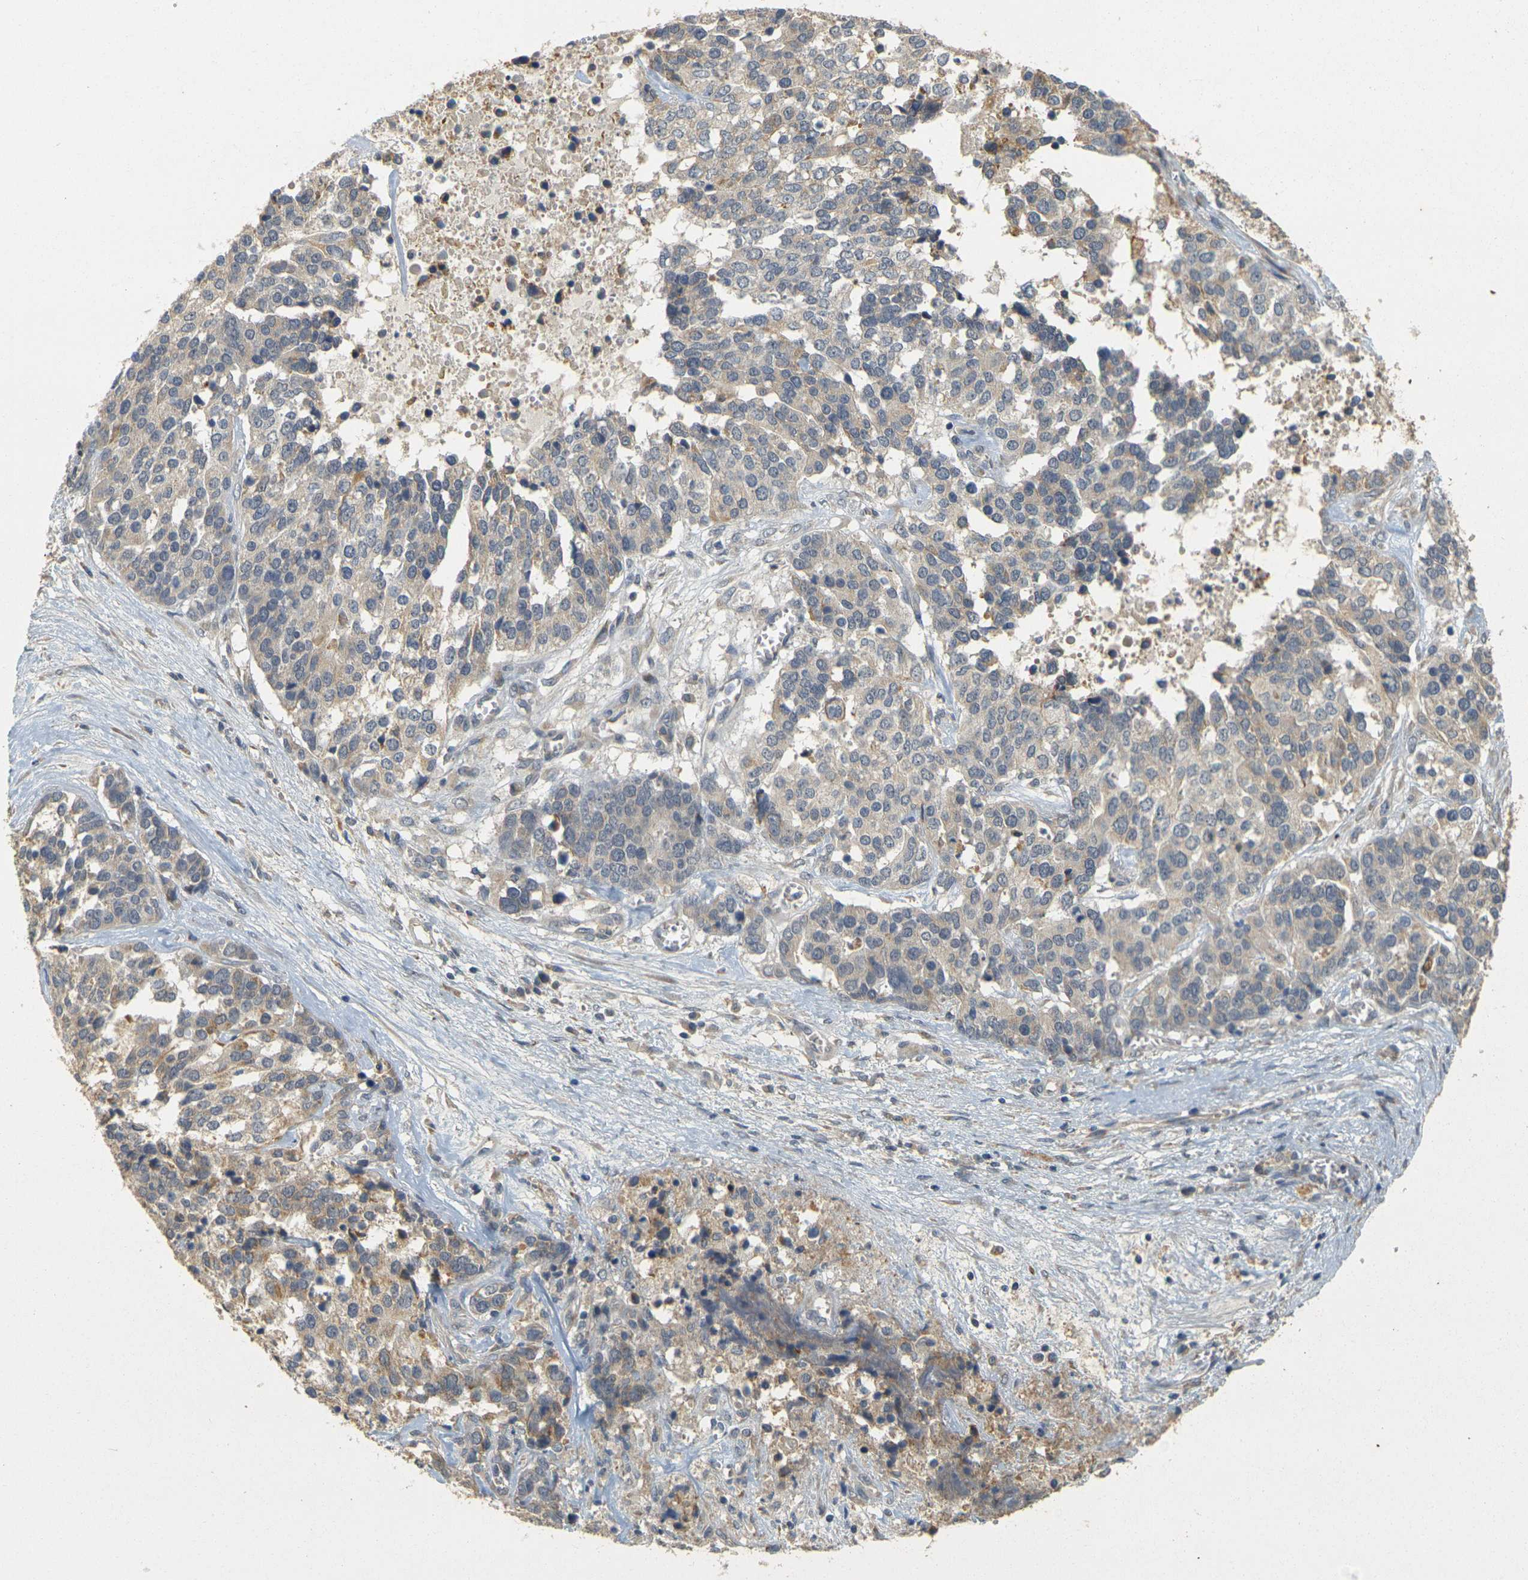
{"staining": {"intensity": "moderate", "quantity": "25%-75%", "location": "cytoplasmic/membranous"}, "tissue": "ovarian cancer", "cell_type": "Tumor cells", "image_type": "cancer", "snomed": [{"axis": "morphology", "description": "Cystadenocarcinoma, serous, NOS"}, {"axis": "topography", "description": "Ovary"}], "caption": "Tumor cells reveal medium levels of moderate cytoplasmic/membranous expression in about 25%-75% of cells in ovarian cancer. (brown staining indicates protein expression, while blue staining denotes nuclei).", "gene": "GDAP1", "patient": {"sex": "female", "age": 44}}